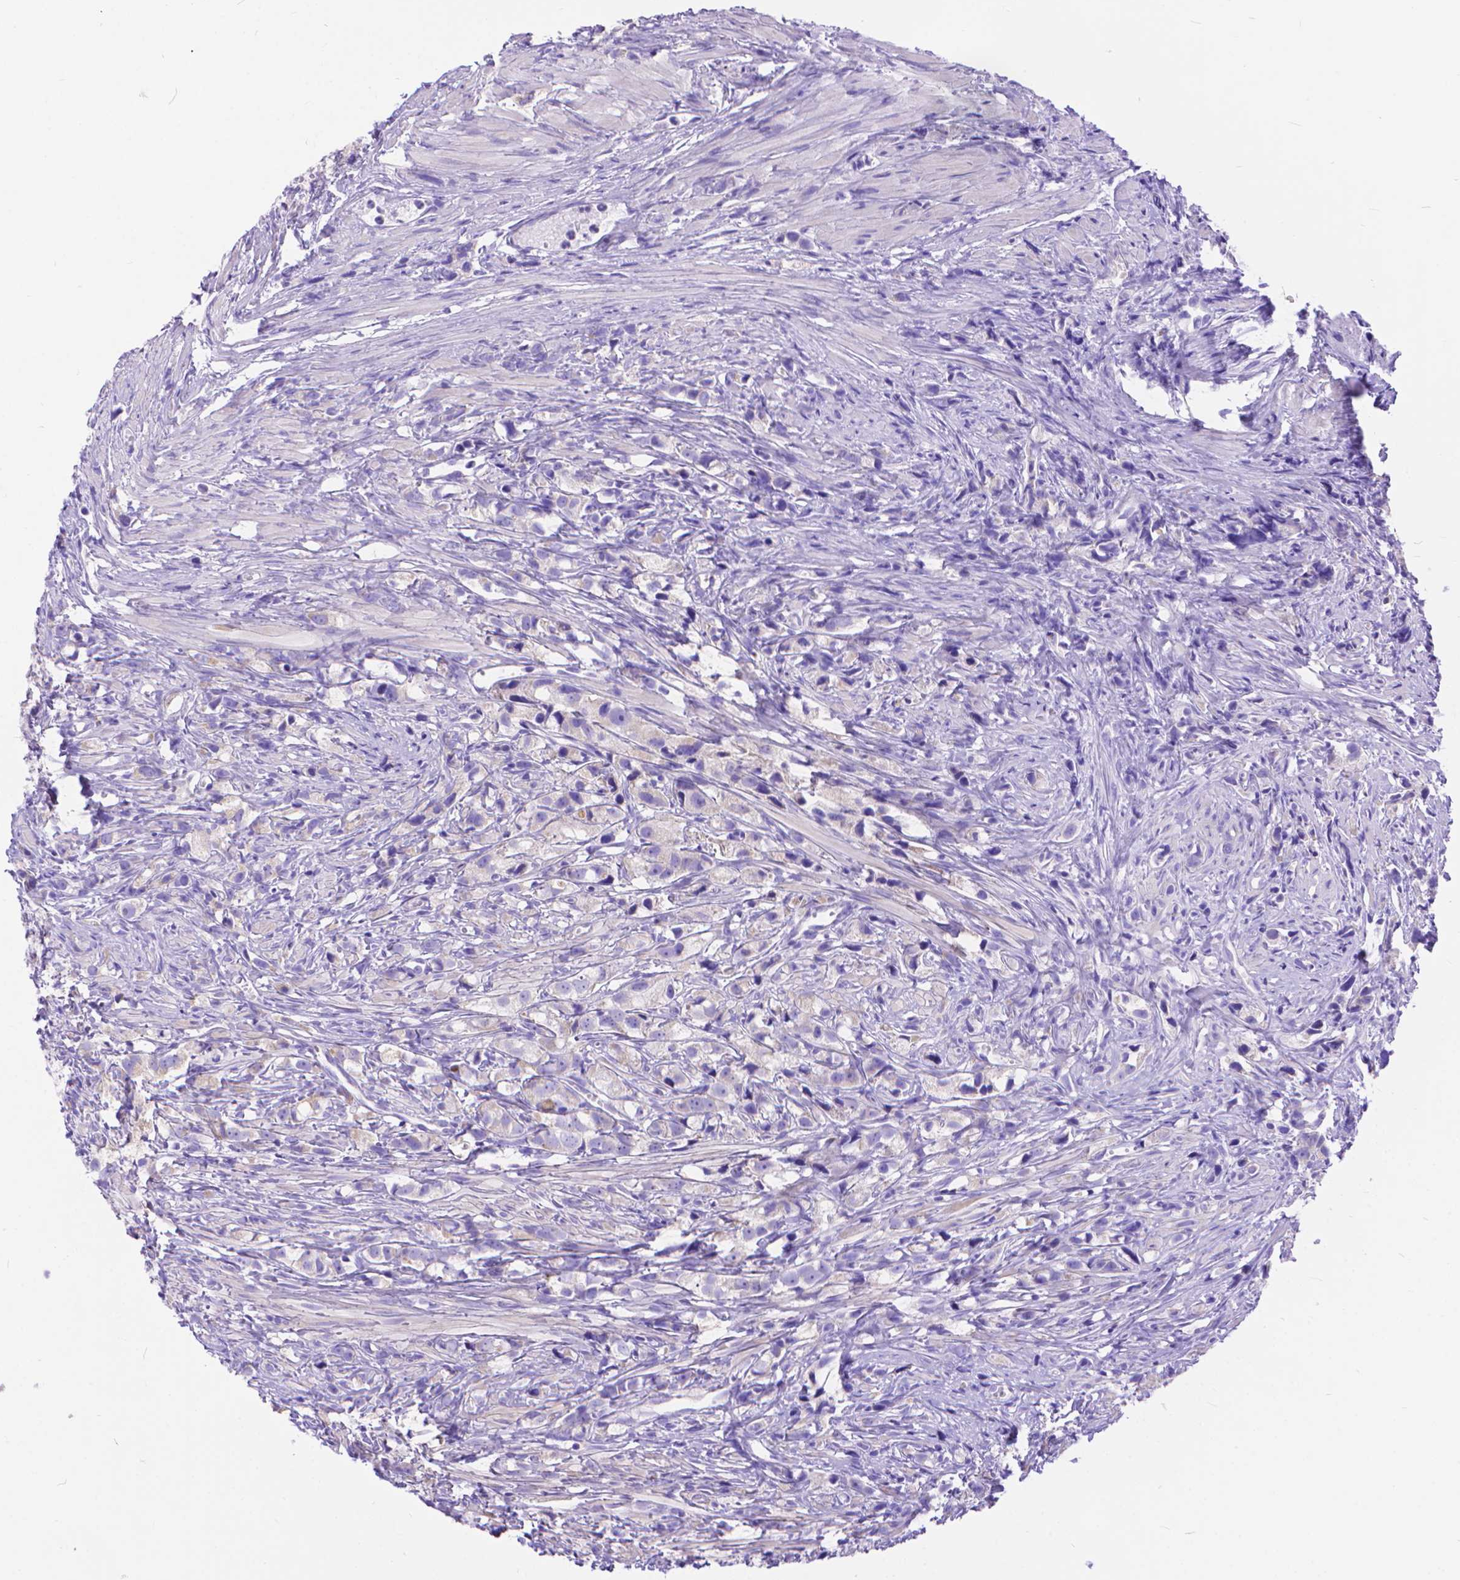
{"staining": {"intensity": "negative", "quantity": "none", "location": "none"}, "tissue": "prostate cancer", "cell_type": "Tumor cells", "image_type": "cancer", "snomed": [{"axis": "morphology", "description": "Adenocarcinoma, High grade"}, {"axis": "topography", "description": "Prostate"}], "caption": "High power microscopy micrograph of an IHC micrograph of prostate cancer (high-grade adenocarcinoma), revealing no significant expression in tumor cells.", "gene": "DHRS2", "patient": {"sex": "male", "age": 75}}